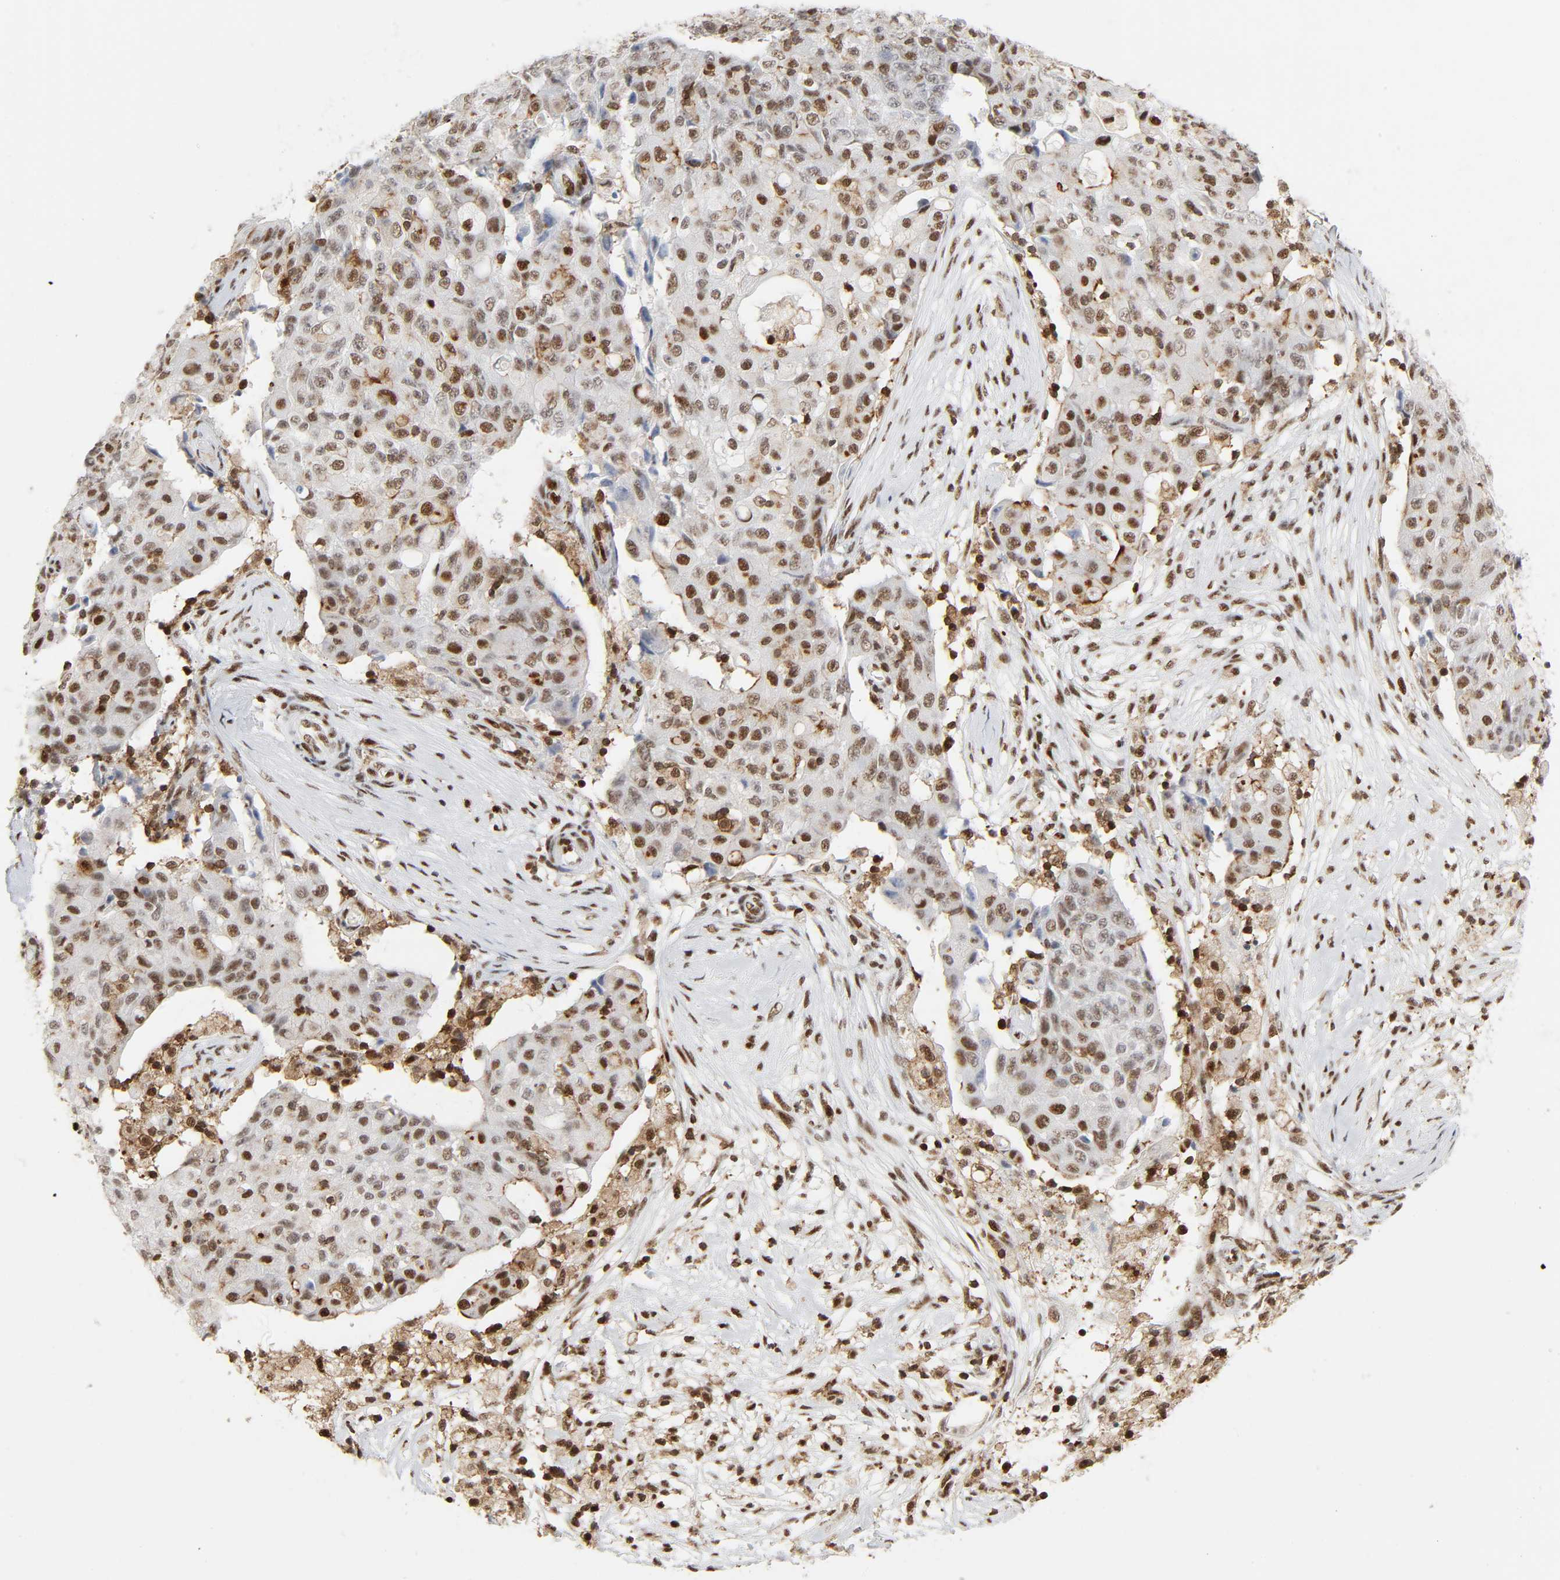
{"staining": {"intensity": "moderate", "quantity": "25%-75%", "location": "nuclear"}, "tissue": "ovarian cancer", "cell_type": "Tumor cells", "image_type": "cancer", "snomed": [{"axis": "morphology", "description": "Carcinoma, endometroid"}, {"axis": "topography", "description": "Ovary"}], "caption": "Immunohistochemistry staining of ovarian endometroid carcinoma, which exhibits medium levels of moderate nuclear expression in about 25%-75% of tumor cells indicating moderate nuclear protein staining. The staining was performed using DAB (brown) for protein detection and nuclei were counterstained in hematoxylin (blue).", "gene": "WAS", "patient": {"sex": "female", "age": 42}}